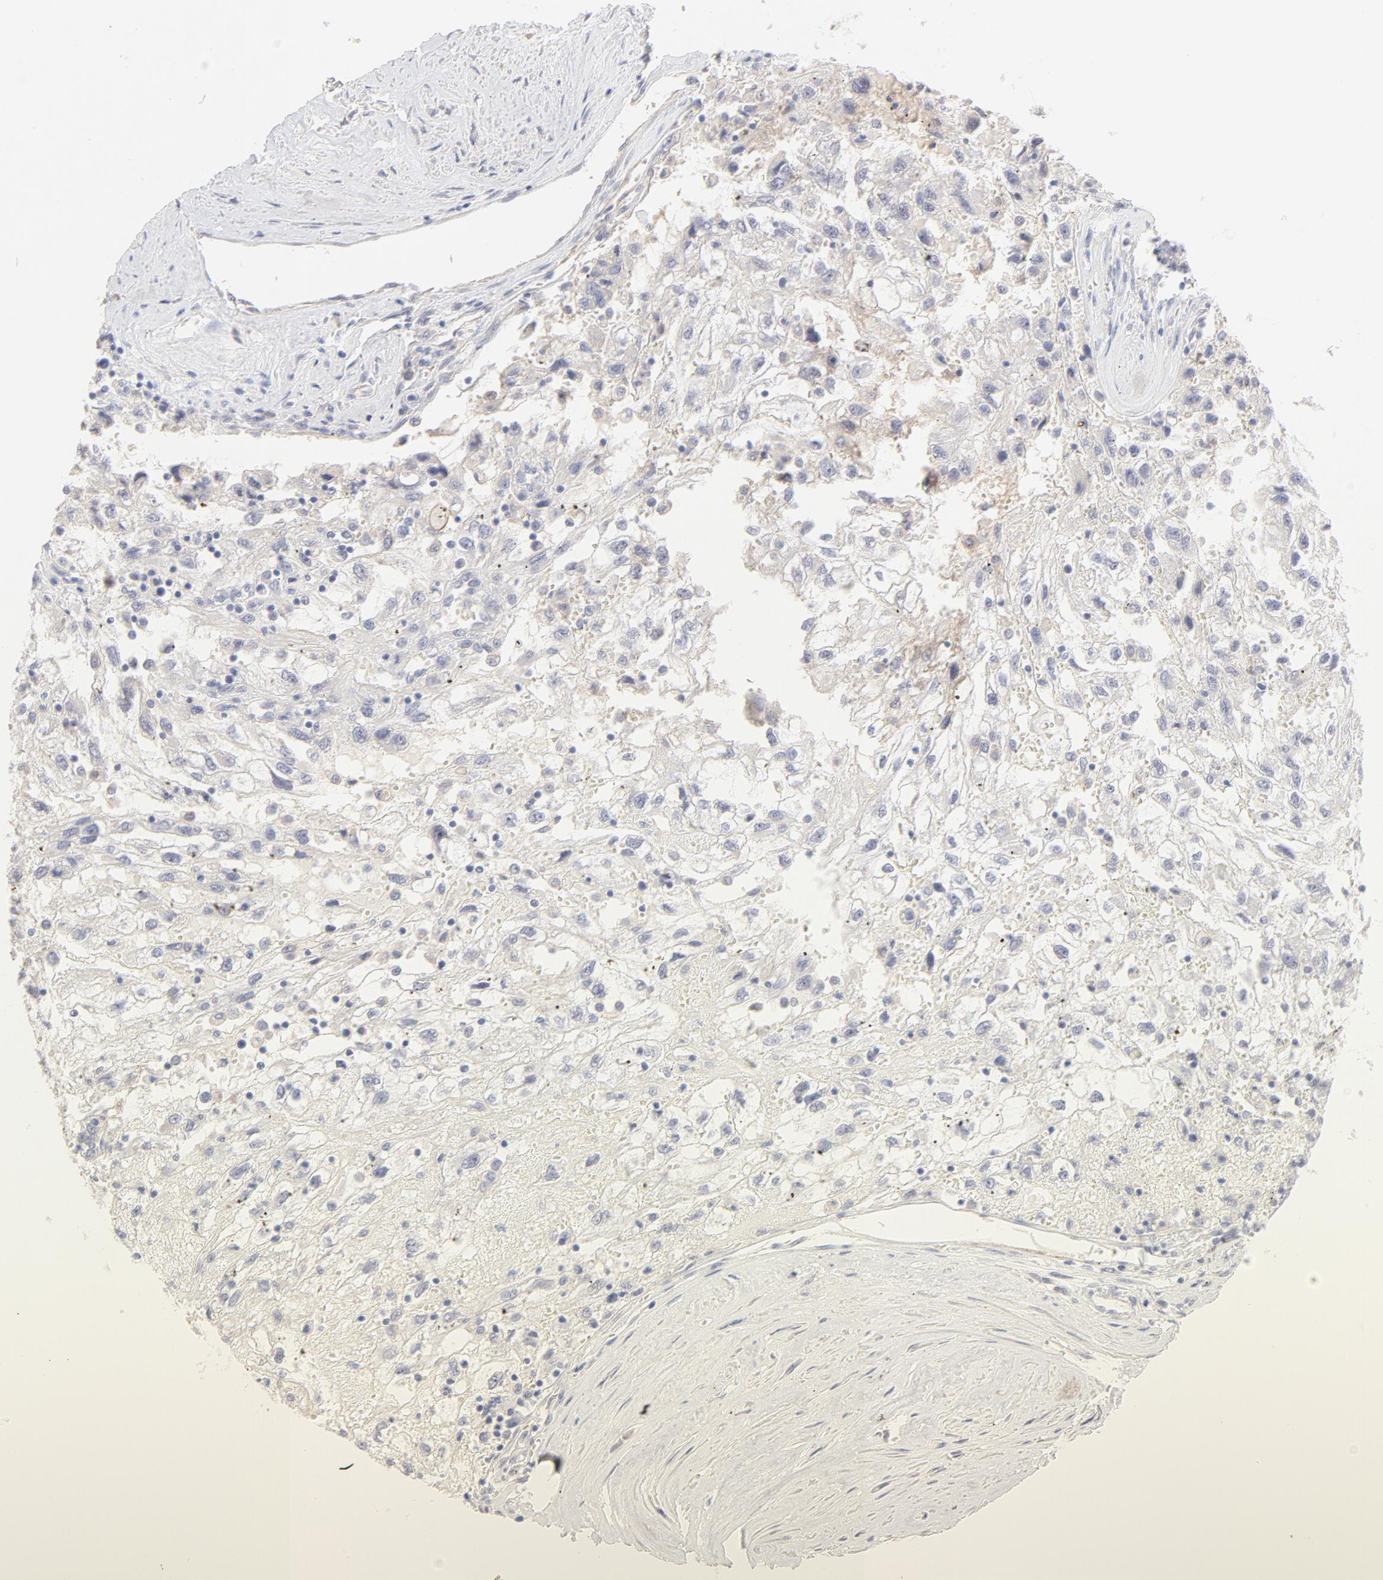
{"staining": {"intensity": "negative", "quantity": "none", "location": "none"}, "tissue": "renal cancer", "cell_type": "Tumor cells", "image_type": "cancer", "snomed": [{"axis": "morphology", "description": "Normal tissue, NOS"}, {"axis": "morphology", "description": "Adenocarcinoma, NOS"}, {"axis": "topography", "description": "Kidney"}], "caption": "Immunohistochemical staining of renal cancer demonstrates no significant staining in tumor cells.", "gene": "ELF3", "patient": {"sex": "male", "age": 71}}